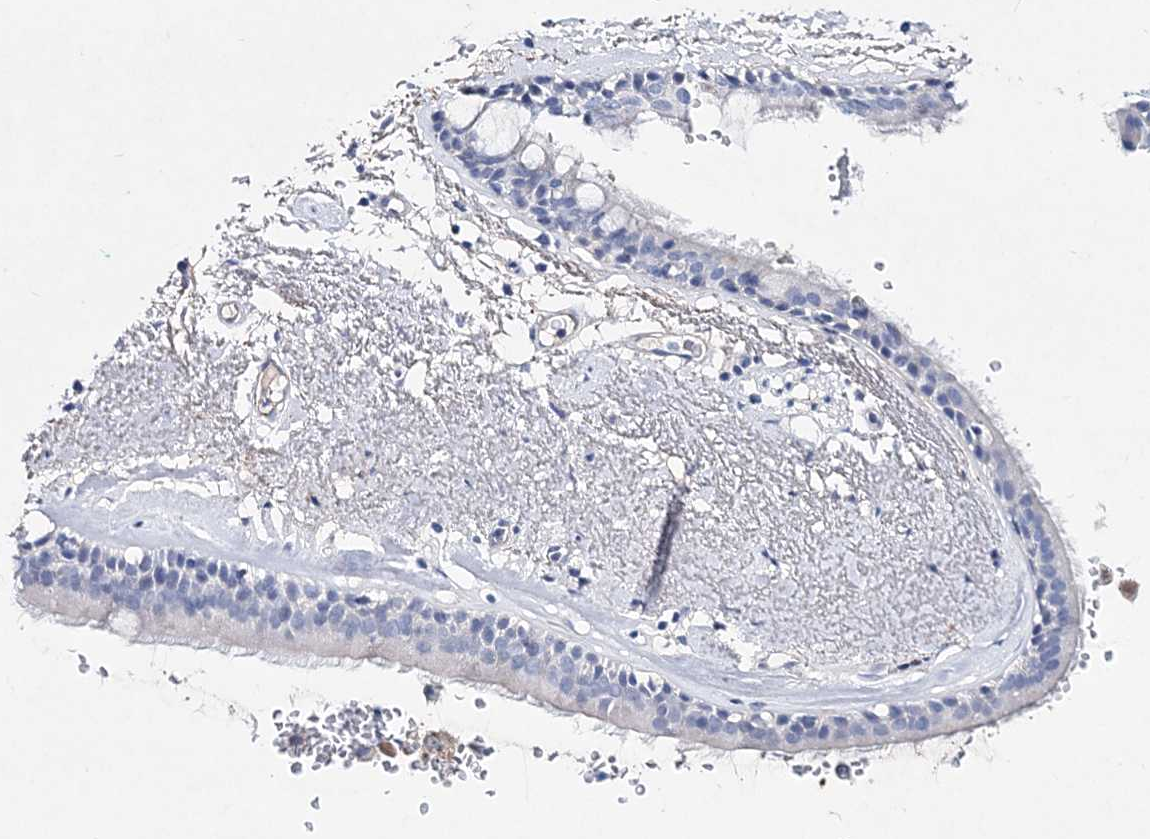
{"staining": {"intensity": "negative", "quantity": "none", "location": "none"}, "tissue": "adipose tissue", "cell_type": "Adipocytes", "image_type": "normal", "snomed": [{"axis": "morphology", "description": "Normal tissue, NOS"}, {"axis": "topography", "description": "Cartilage tissue"}], "caption": "Human adipose tissue stained for a protein using immunohistochemistry (IHC) exhibits no staining in adipocytes.", "gene": "SPINK7", "patient": {"sex": "female", "age": 63}}